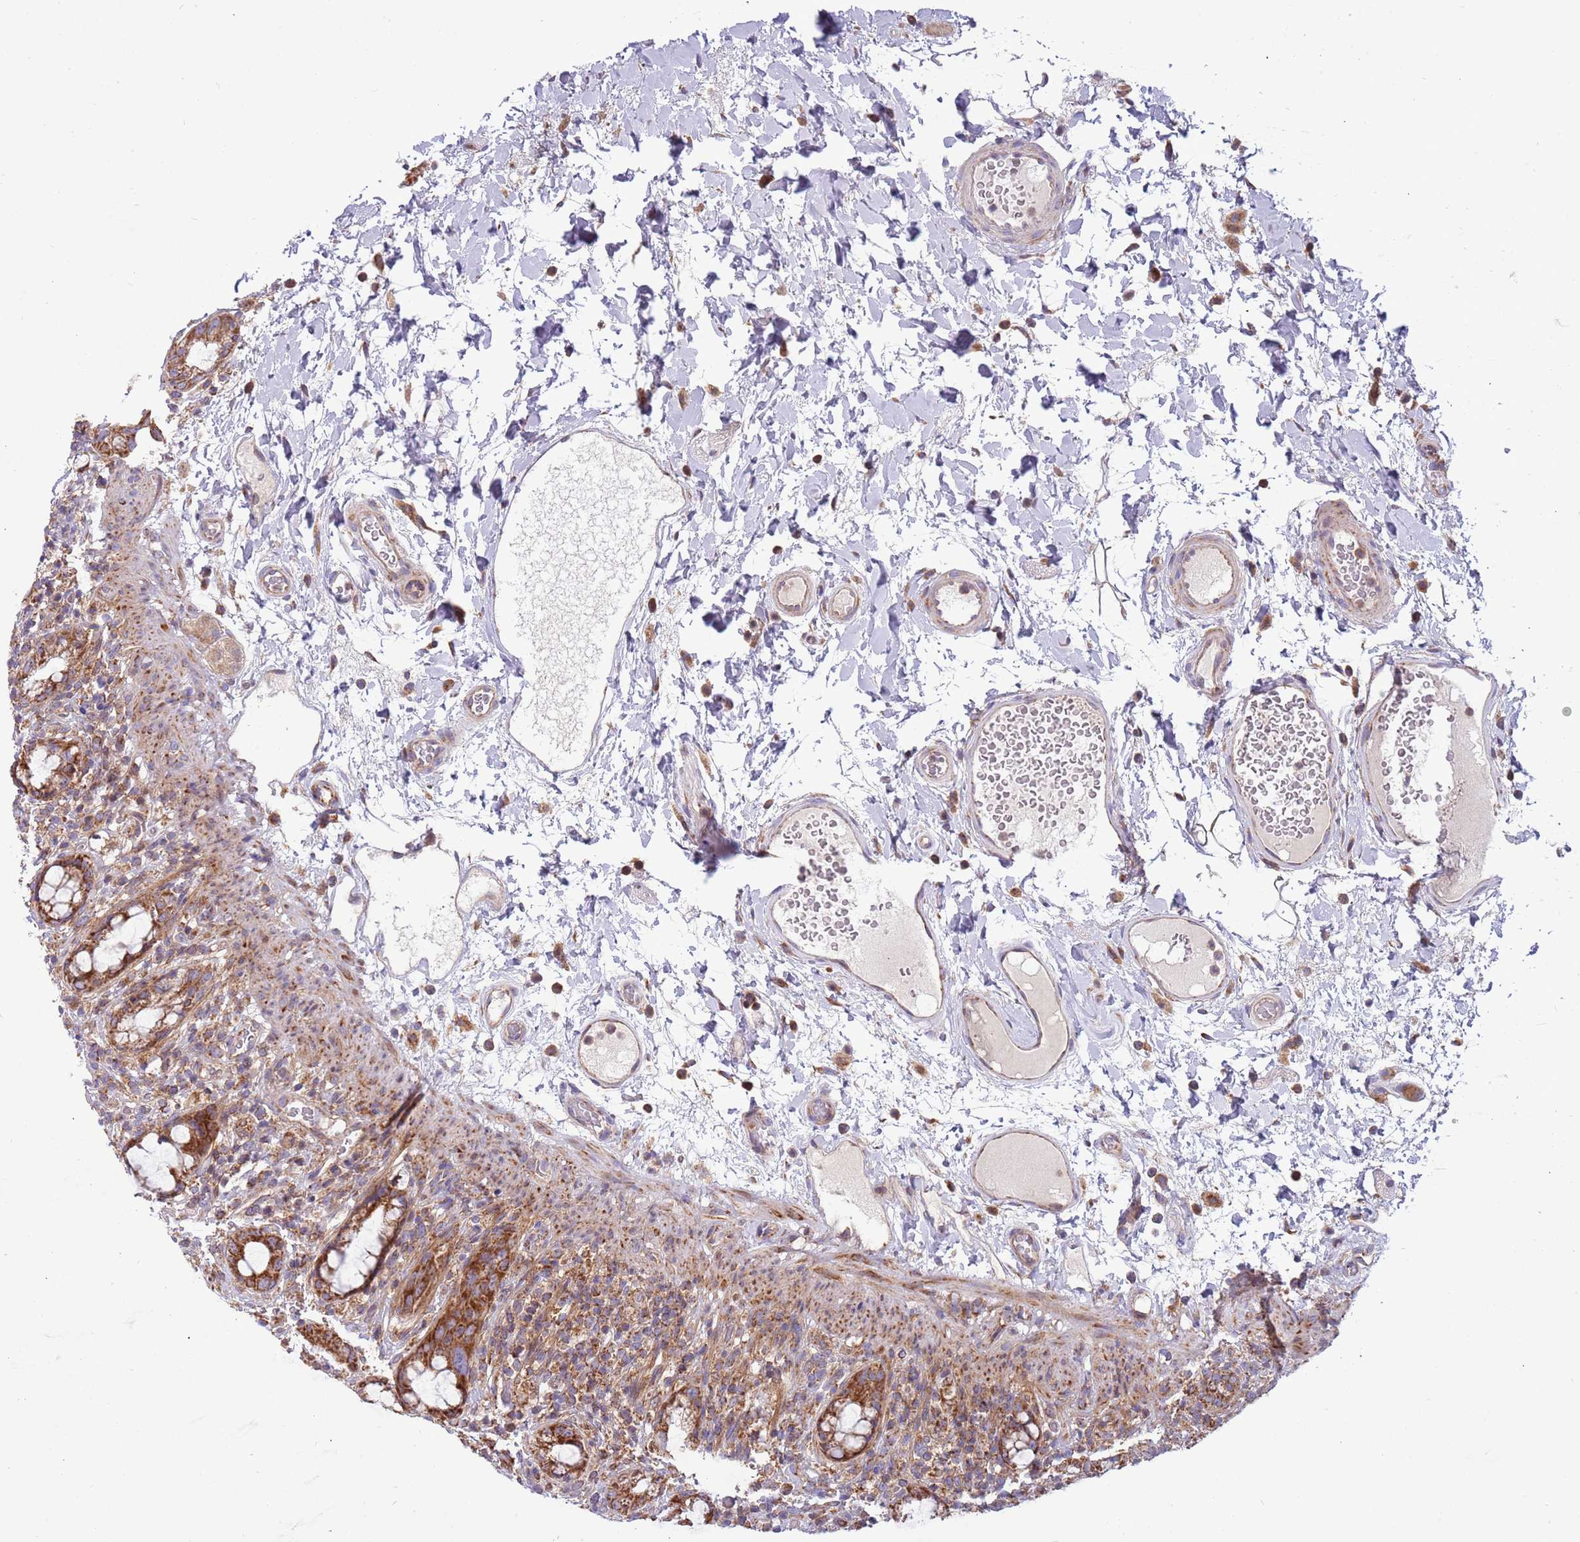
{"staining": {"intensity": "strong", "quantity": ">75%", "location": "cytoplasmic/membranous"}, "tissue": "rectum", "cell_type": "Glandular cells", "image_type": "normal", "snomed": [{"axis": "morphology", "description": "Normal tissue, NOS"}, {"axis": "topography", "description": "Rectum"}], "caption": "Brown immunohistochemical staining in unremarkable rectum exhibits strong cytoplasmic/membranous positivity in about >75% of glandular cells. The staining was performed using DAB (3,3'-diaminobenzidine) to visualize the protein expression in brown, while the nuclei were stained in blue with hematoxylin (Magnification: 20x).", "gene": "IRS4", "patient": {"sex": "female", "age": 57}}